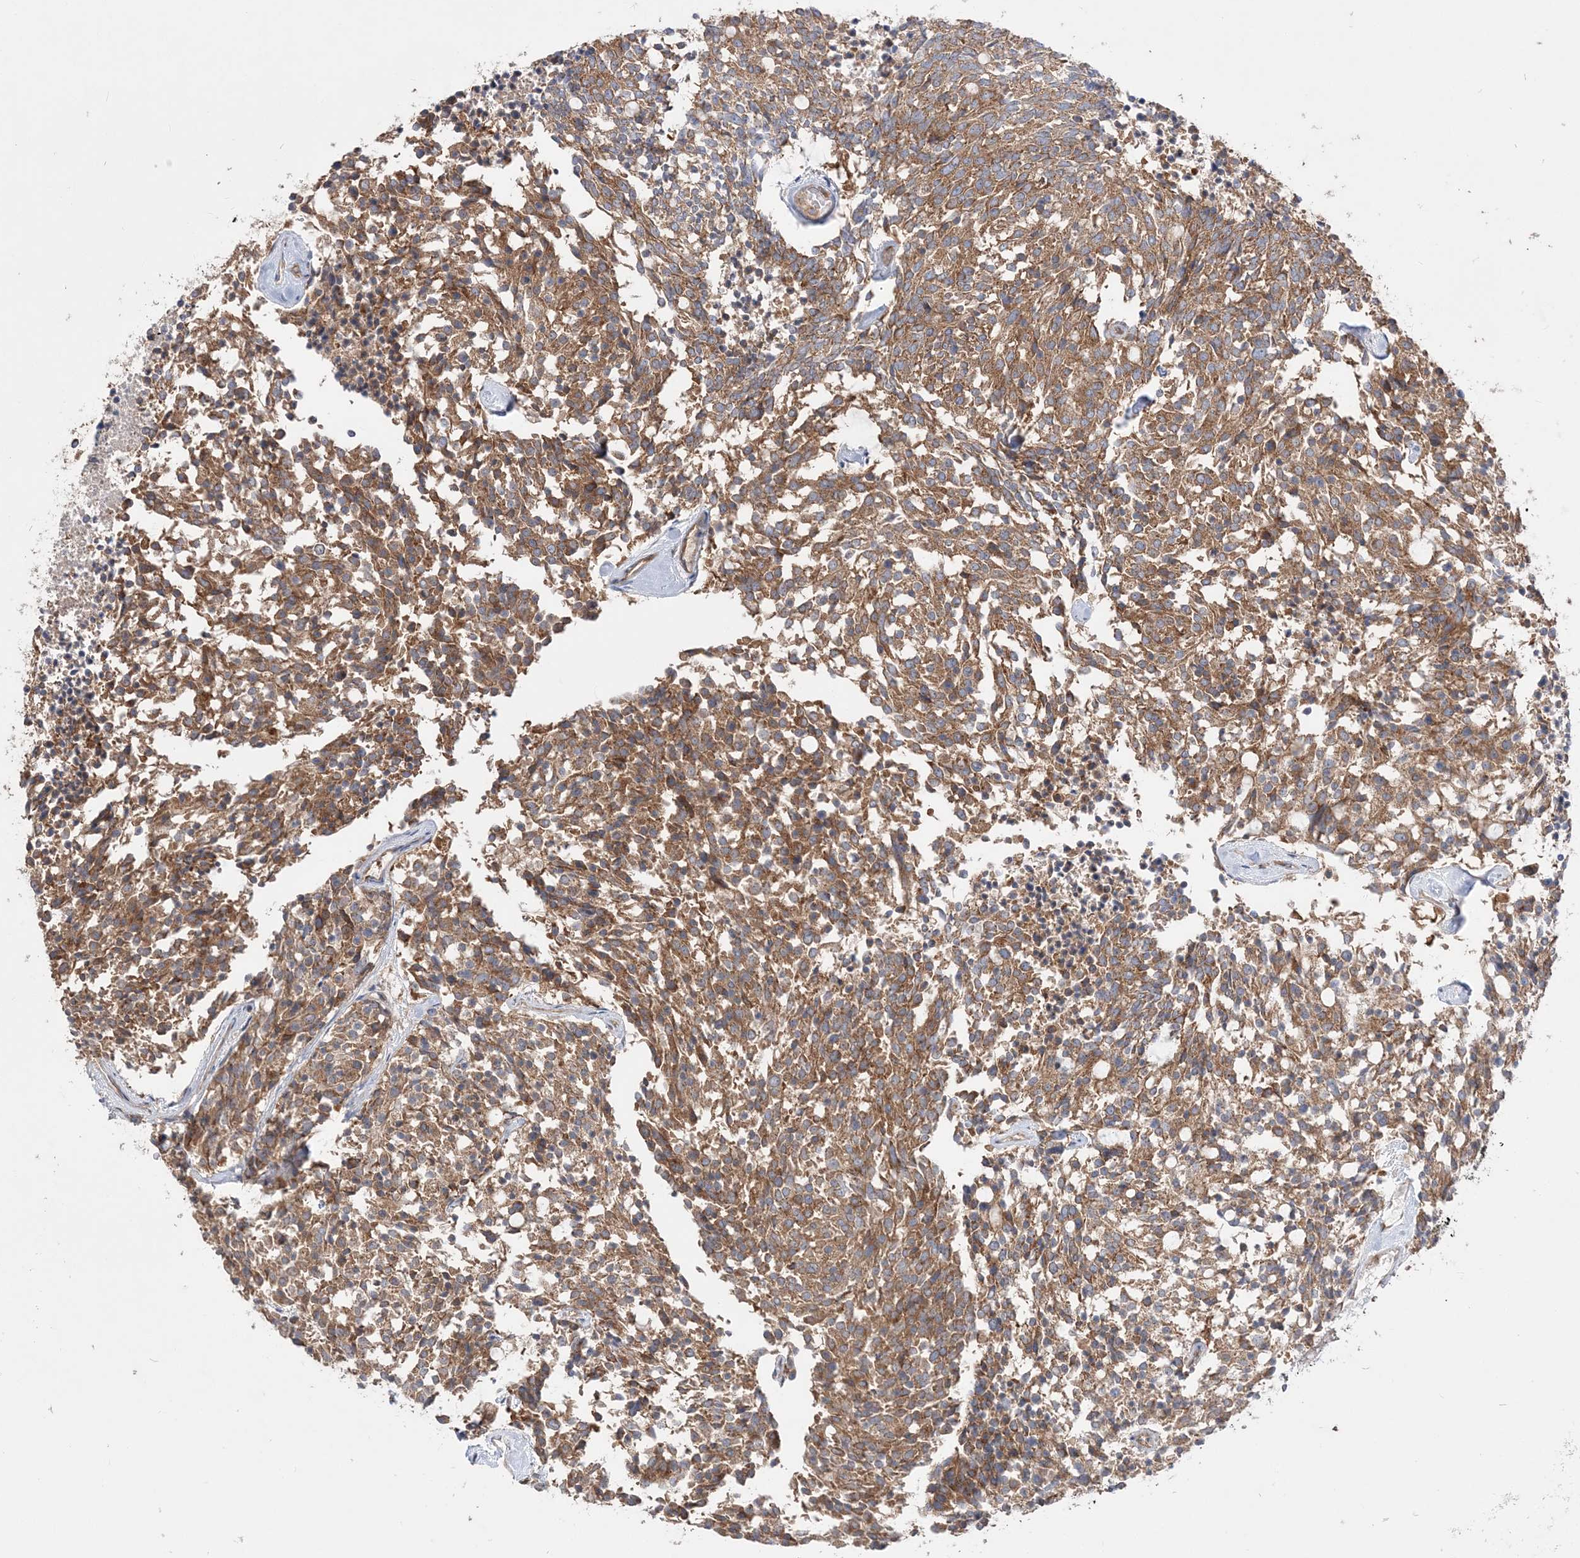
{"staining": {"intensity": "moderate", "quantity": ">75%", "location": "cytoplasmic/membranous"}, "tissue": "carcinoid", "cell_type": "Tumor cells", "image_type": "cancer", "snomed": [{"axis": "morphology", "description": "Carcinoid, malignant, NOS"}, {"axis": "topography", "description": "Pancreas"}], "caption": "Tumor cells exhibit medium levels of moderate cytoplasmic/membranous expression in about >75% of cells in human malignant carcinoid.", "gene": "TBC1D5", "patient": {"sex": "female", "age": 54}}